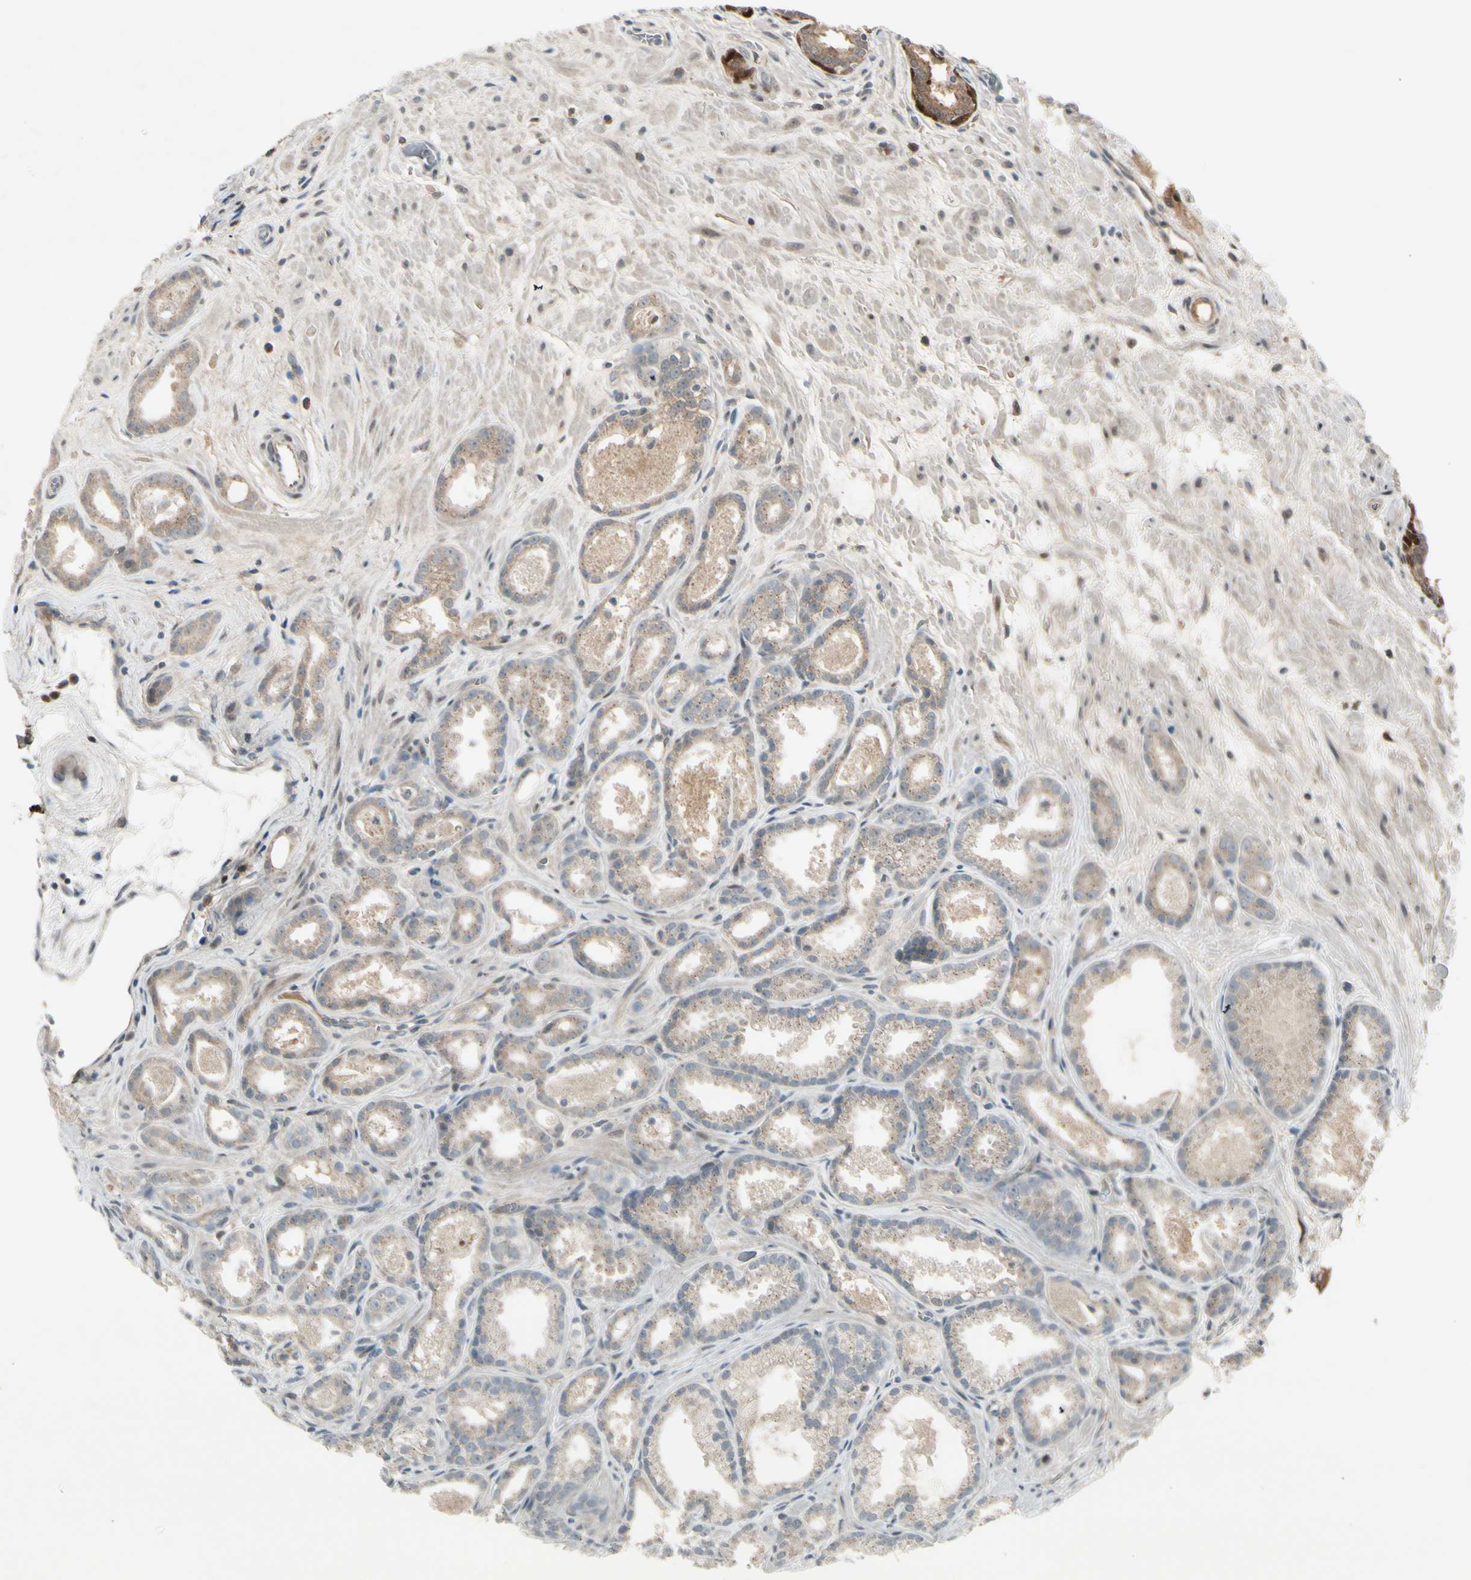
{"staining": {"intensity": "weak", "quantity": ">75%", "location": "cytoplasmic/membranous"}, "tissue": "prostate cancer", "cell_type": "Tumor cells", "image_type": "cancer", "snomed": [{"axis": "morphology", "description": "Adenocarcinoma, Low grade"}, {"axis": "topography", "description": "Prostate"}], "caption": "Brown immunohistochemical staining in human prostate cancer shows weak cytoplasmic/membranous staining in about >75% of tumor cells.", "gene": "FHDC1", "patient": {"sex": "male", "age": 57}}